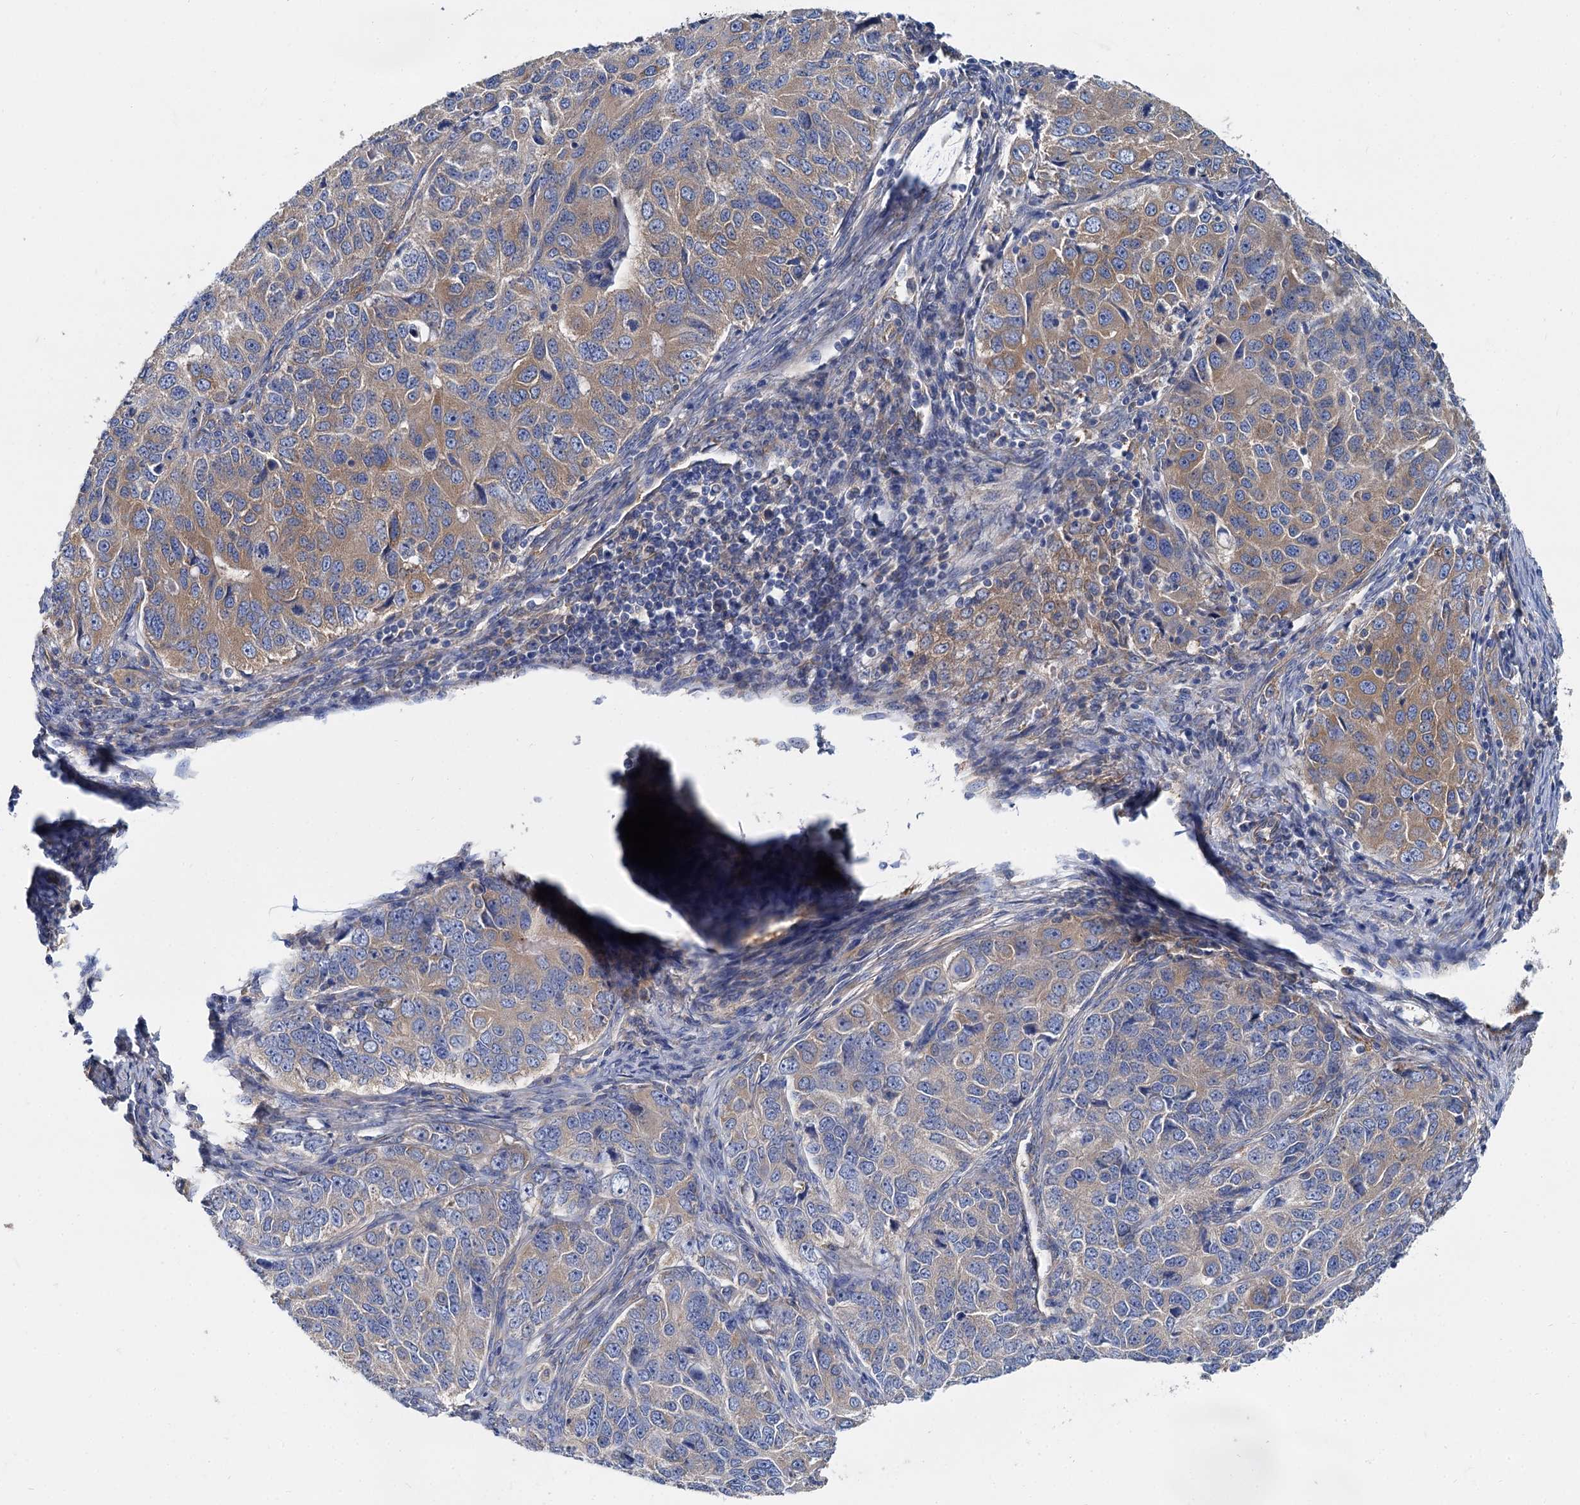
{"staining": {"intensity": "weak", "quantity": "25%-75%", "location": "cytoplasmic/membranous"}, "tissue": "ovarian cancer", "cell_type": "Tumor cells", "image_type": "cancer", "snomed": [{"axis": "morphology", "description": "Carcinoma, endometroid"}, {"axis": "topography", "description": "Ovary"}], "caption": "Immunohistochemical staining of human endometroid carcinoma (ovarian) displays low levels of weak cytoplasmic/membranous staining in approximately 25%-75% of tumor cells.", "gene": "QARS1", "patient": {"sex": "female", "age": 51}}